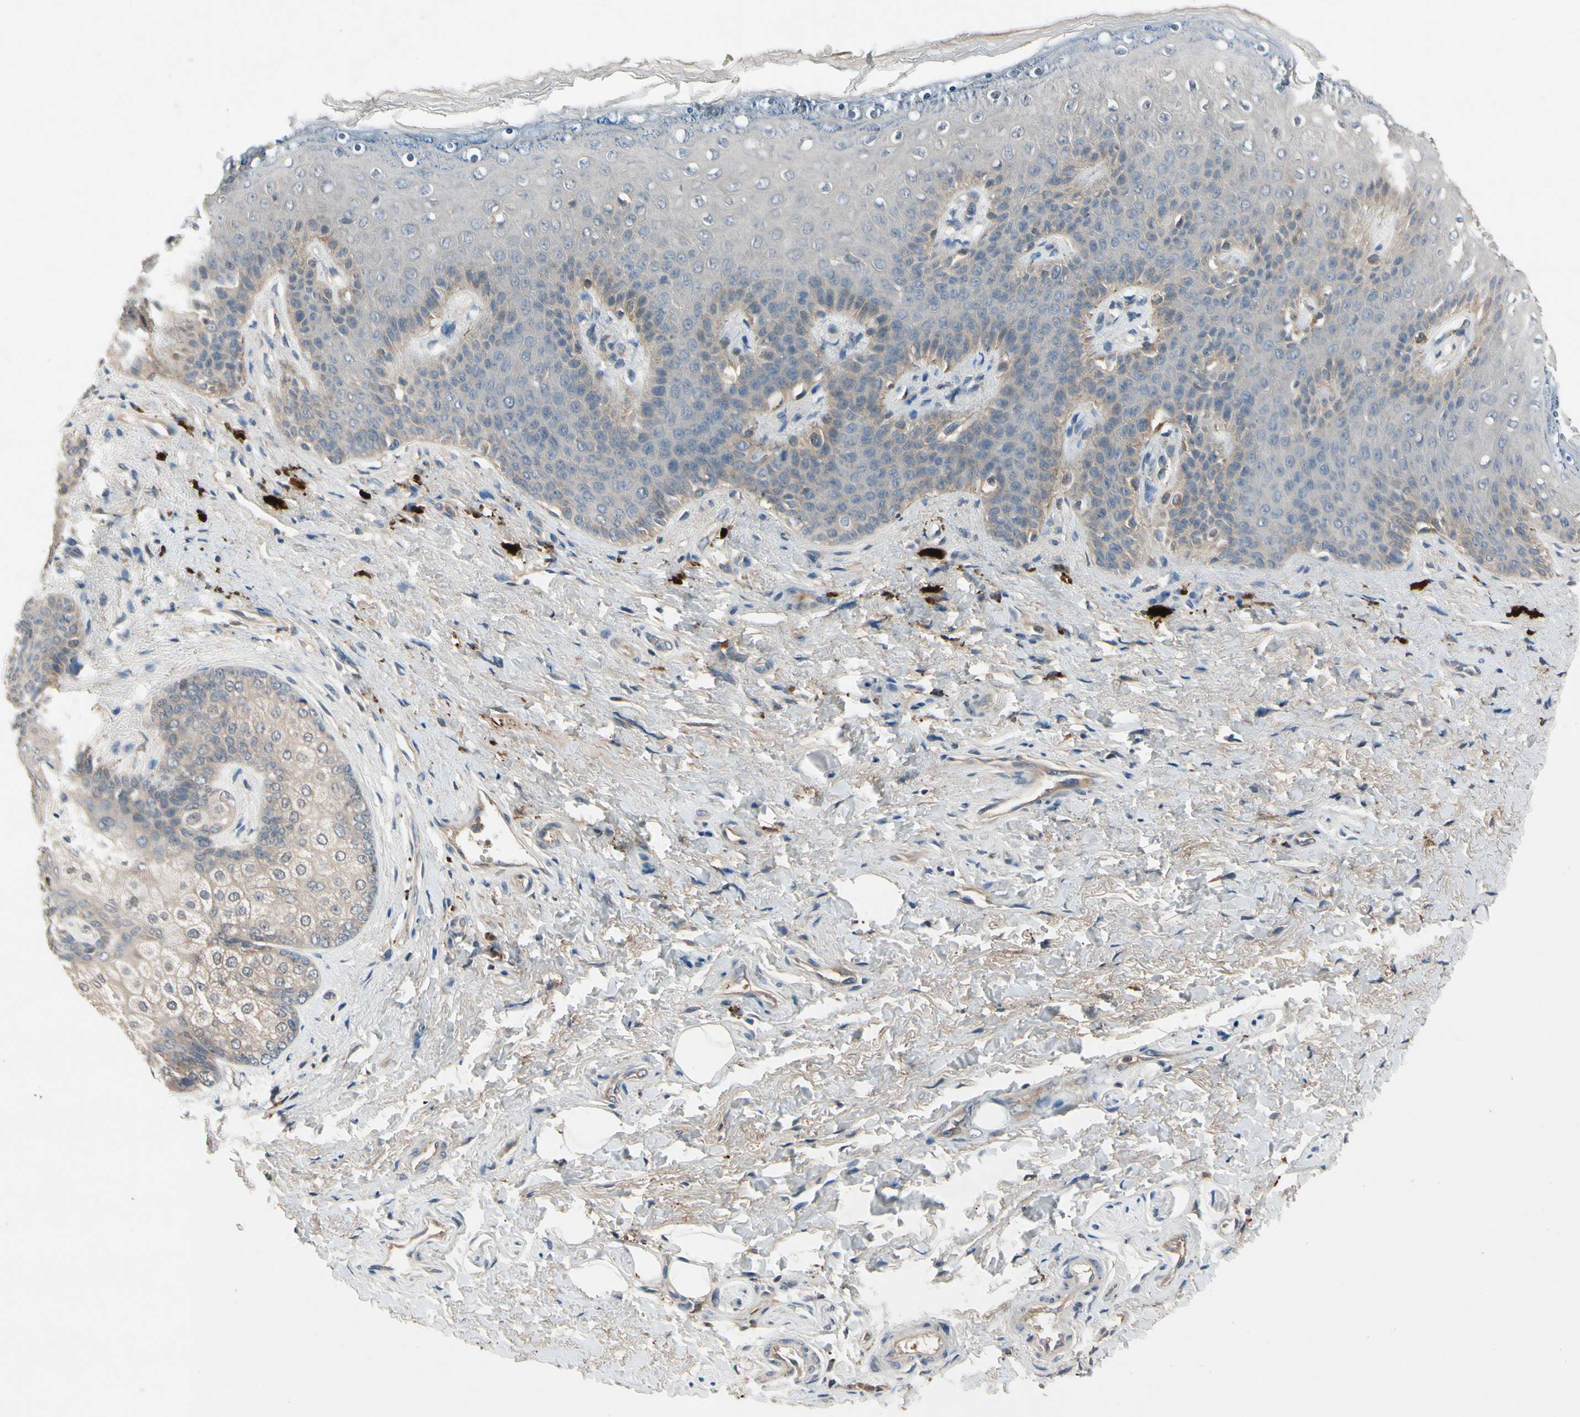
{"staining": {"intensity": "weak", "quantity": "25%-75%", "location": "cytoplasmic/membranous"}, "tissue": "skin", "cell_type": "Epidermal cells", "image_type": "normal", "snomed": [{"axis": "morphology", "description": "Normal tissue, NOS"}, {"axis": "topography", "description": "Anal"}], "caption": "Weak cytoplasmic/membranous staining is present in approximately 25%-75% of epidermal cells in benign skin.", "gene": "IL1RL1", "patient": {"sex": "female", "age": 46}}